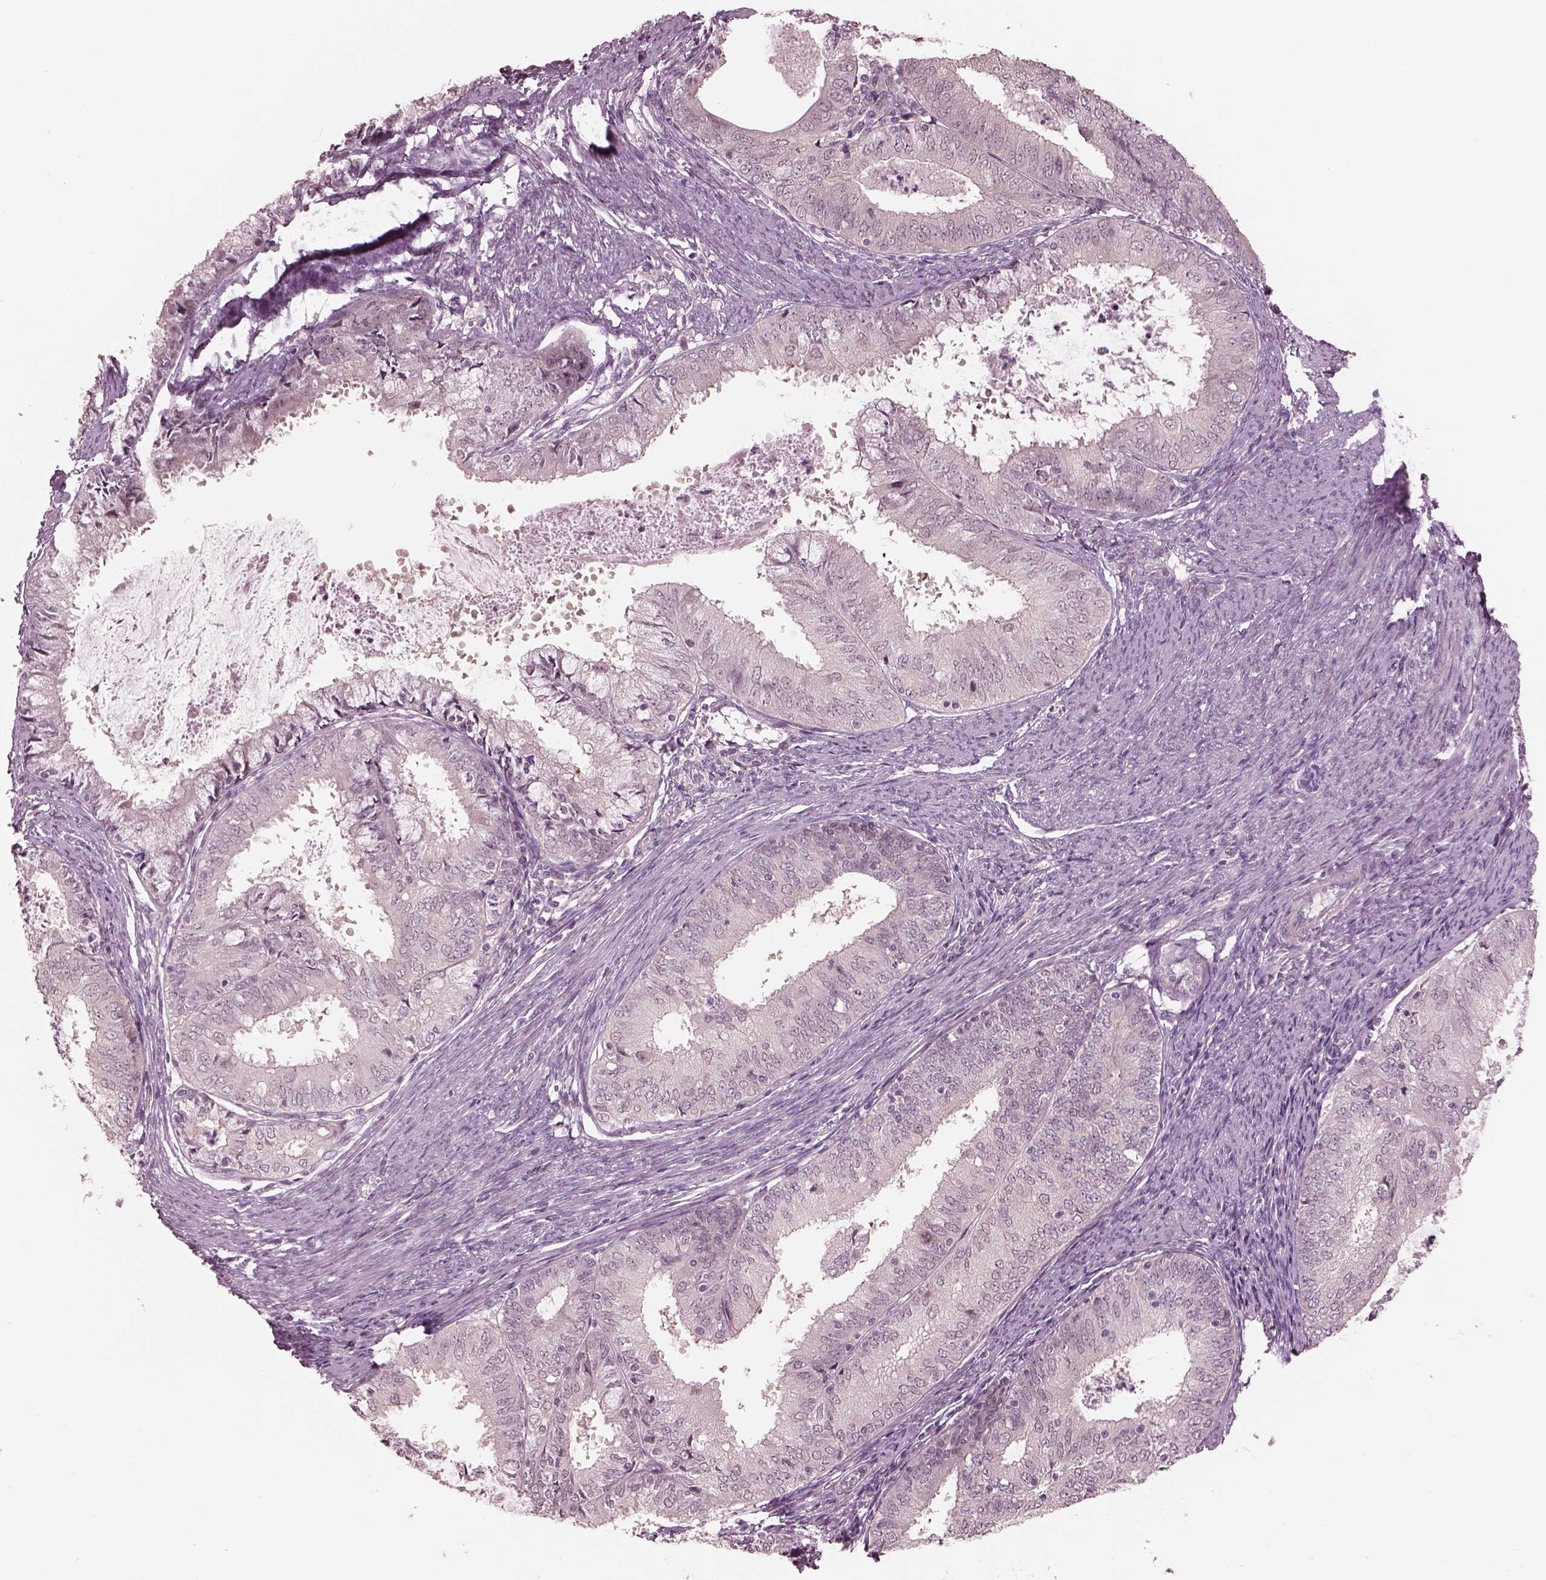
{"staining": {"intensity": "negative", "quantity": "none", "location": "none"}, "tissue": "endometrial cancer", "cell_type": "Tumor cells", "image_type": "cancer", "snomed": [{"axis": "morphology", "description": "Adenocarcinoma, NOS"}, {"axis": "topography", "description": "Endometrium"}], "caption": "Immunohistochemistry (IHC) of human endometrial cancer (adenocarcinoma) shows no expression in tumor cells. (DAB immunohistochemistry with hematoxylin counter stain).", "gene": "IQCG", "patient": {"sex": "female", "age": 57}}